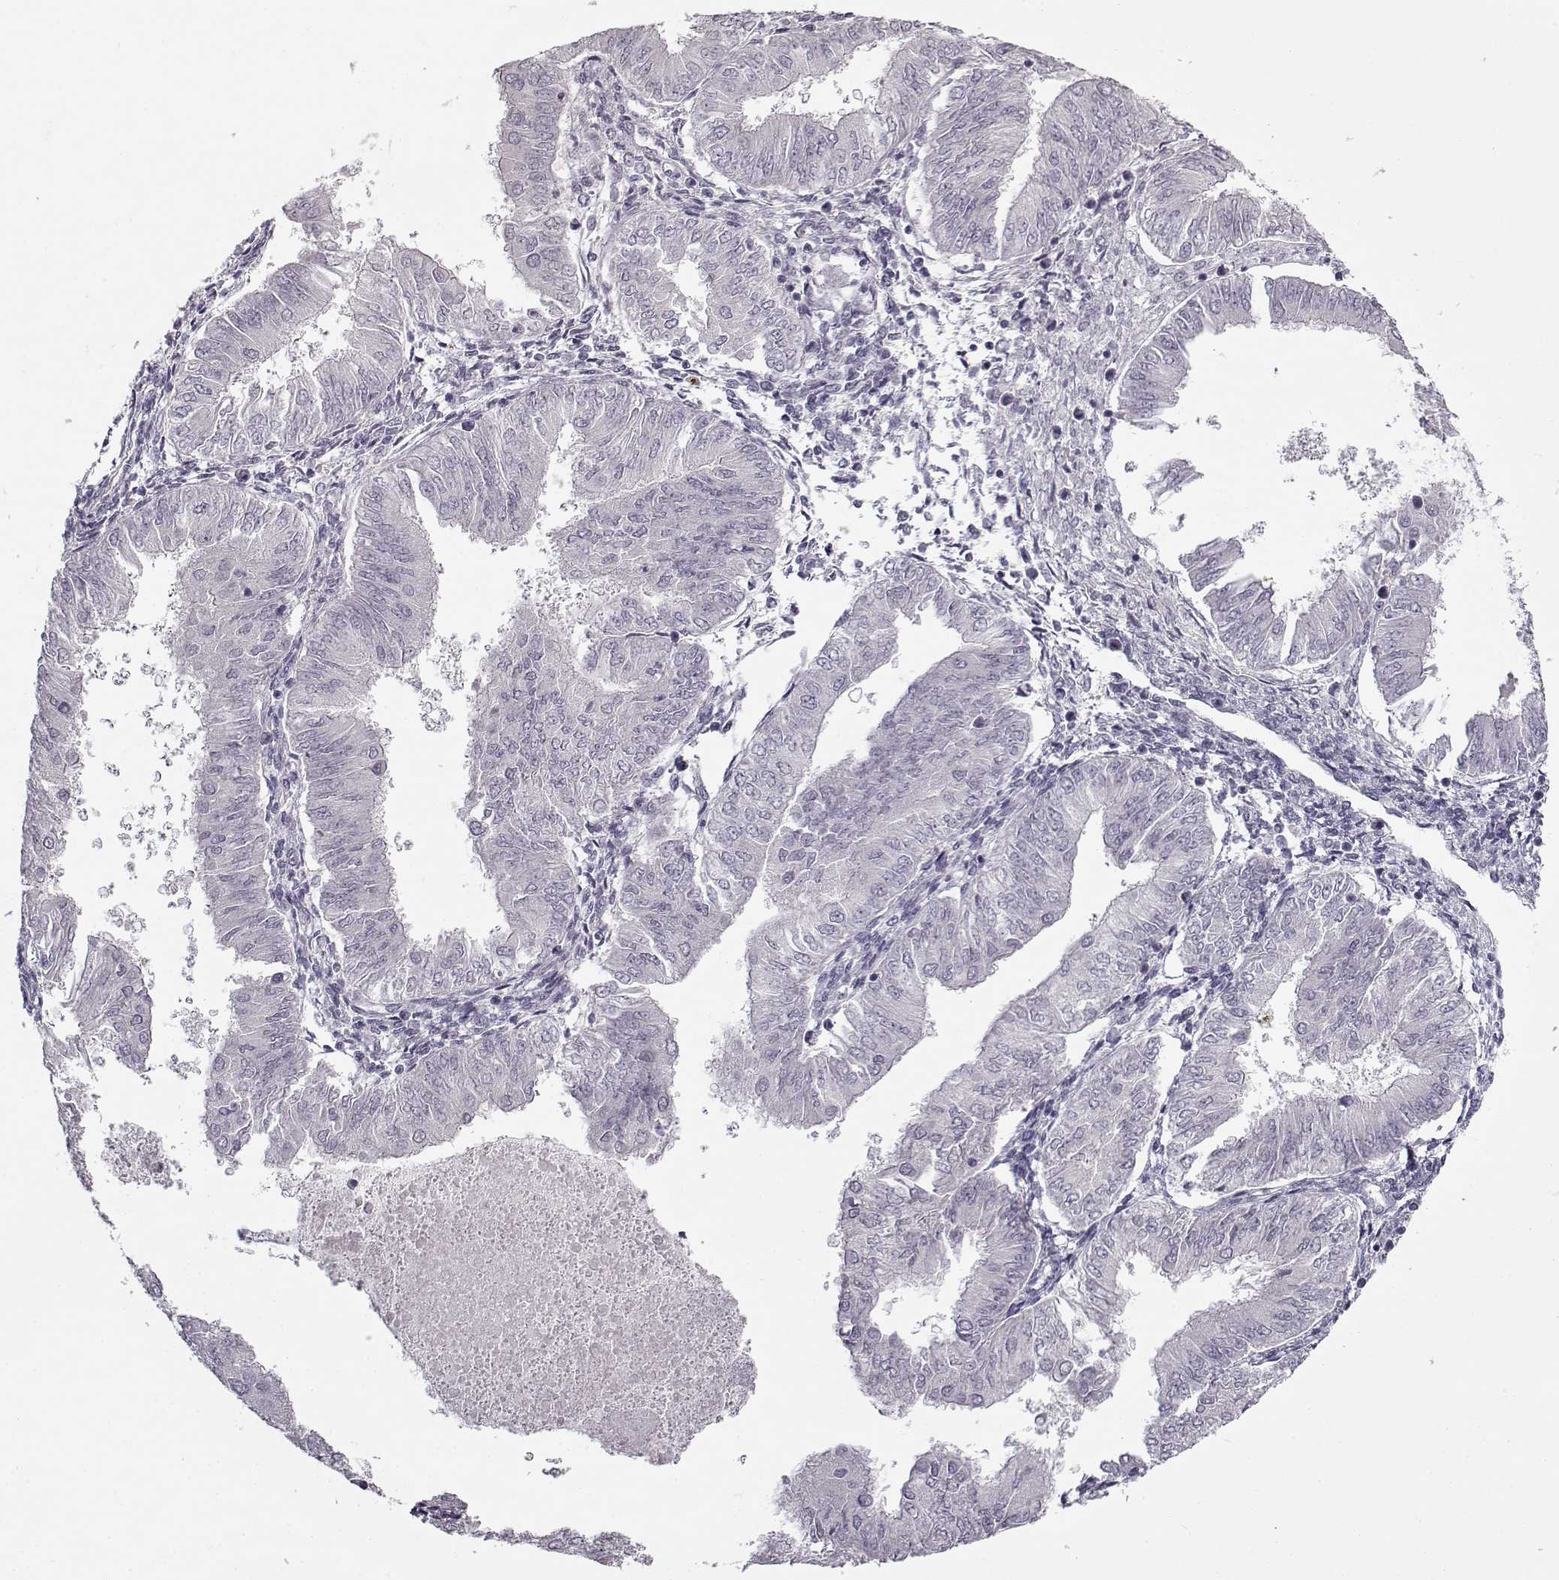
{"staining": {"intensity": "negative", "quantity": "none", "location": "none"}, "tissue": "endometrial cancer", "cell_type": "Tumor cells", "image_type": "cancer", "snomed": [{"axis": "morphology", "description": "Adenocarcinoma, NOS"}, {"axis": "topography", "description": "Endometrium"}], "caption": "This is an immunohistochemistry micrograph of endometrial adenocarcinoma. There is no expression in tumor cells.", "gene": "SNCA", "patient": {"sex": "female", "age": 53}}